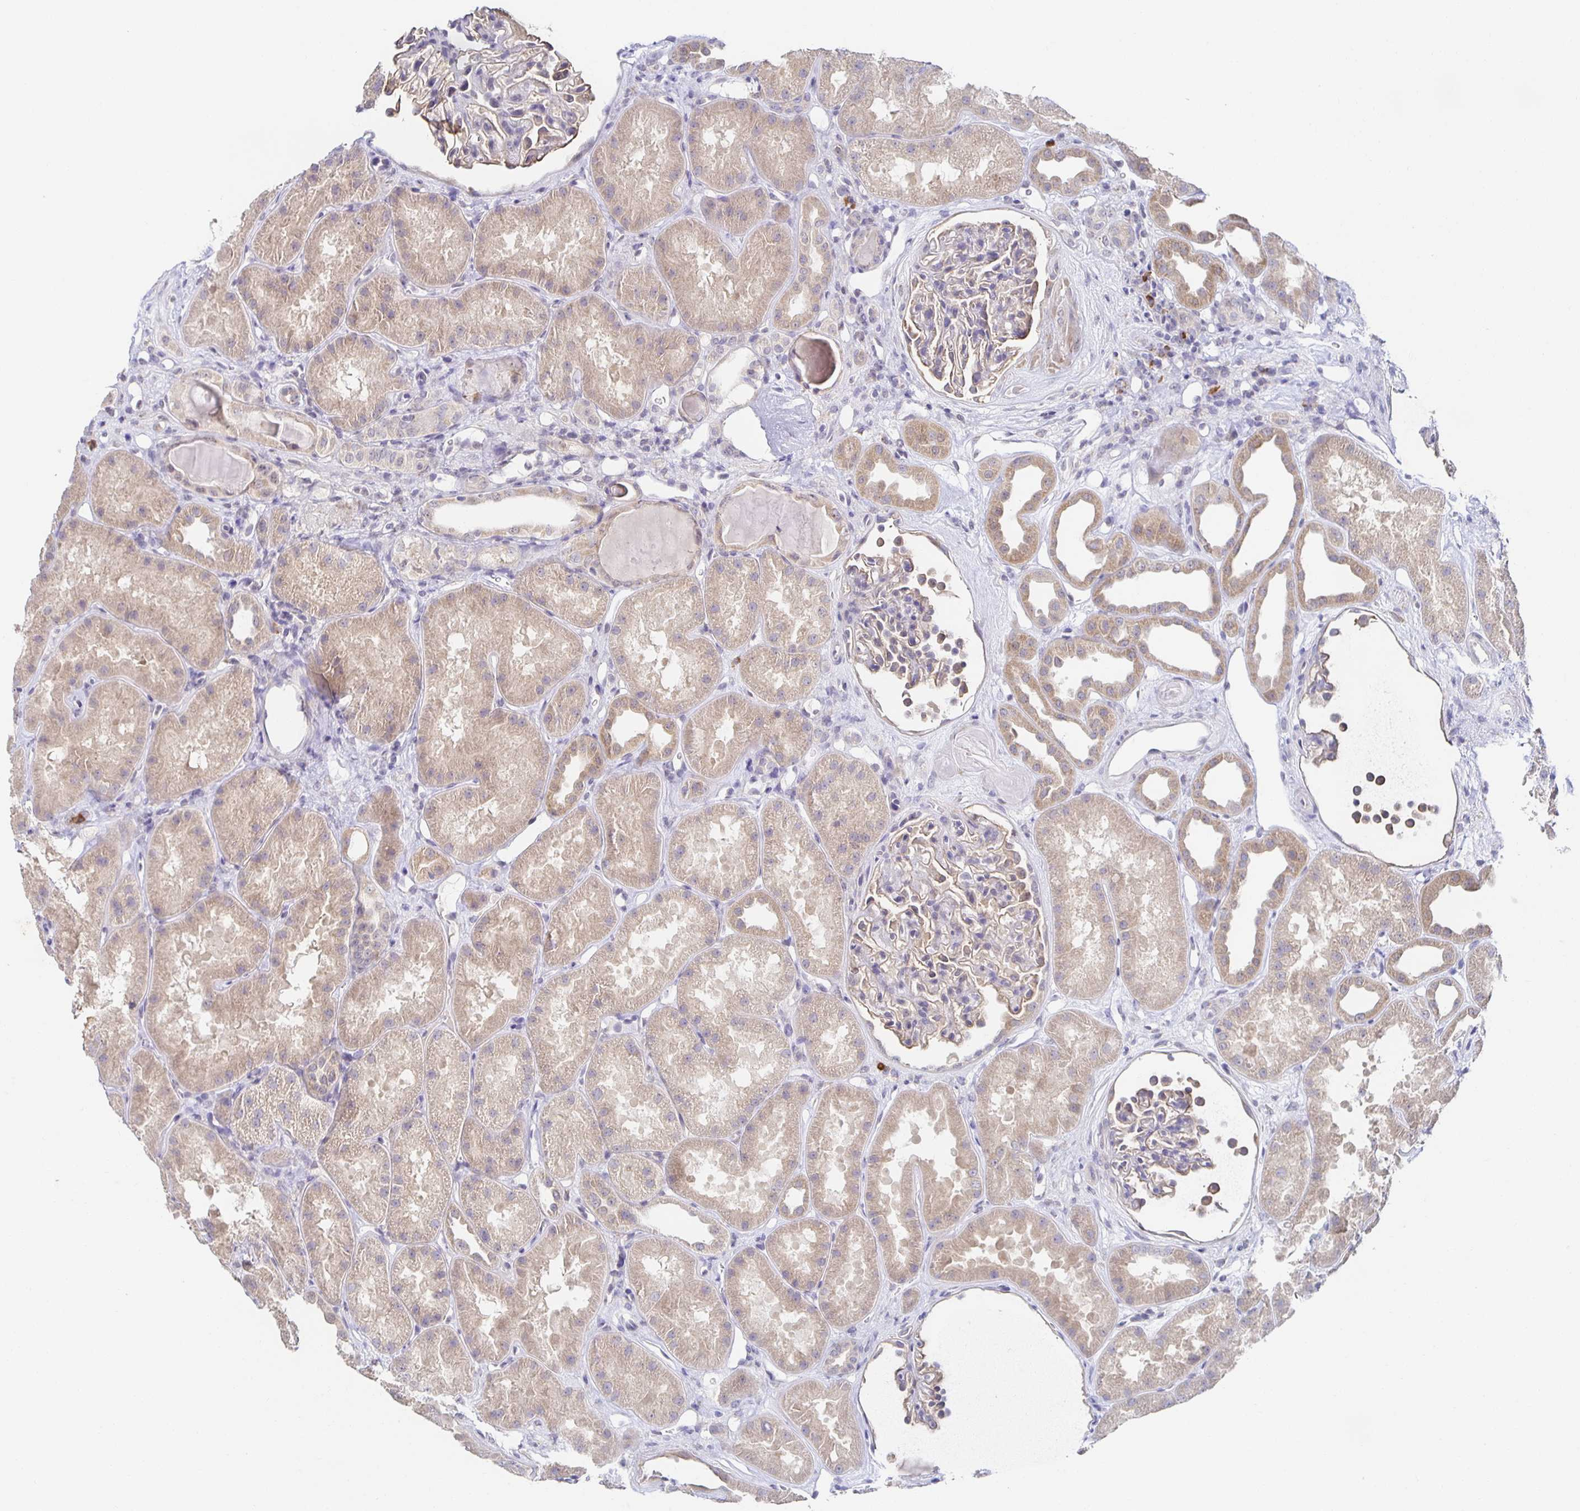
{"staining": {"intensity": "weak", "quantity": "25%-75%", "location": "cytoplasmic/membranous"}, "tissue": "kidney", "cell_type": "Cells in glomeruli", "image_type": "normal", "snomed": [{"axis": "morphology", "description": "Normal tissue, NOS"}, {"axis": "topography", "description": "Kidney"}], "caption": "Human kidney stained for a protein (brown) reveals weak cytoplasmic/membranous positive expression in about 25%-75% of cells in glomeruli.", "gene": "BAD", "patient": {"sex": "male", "age": 61}}